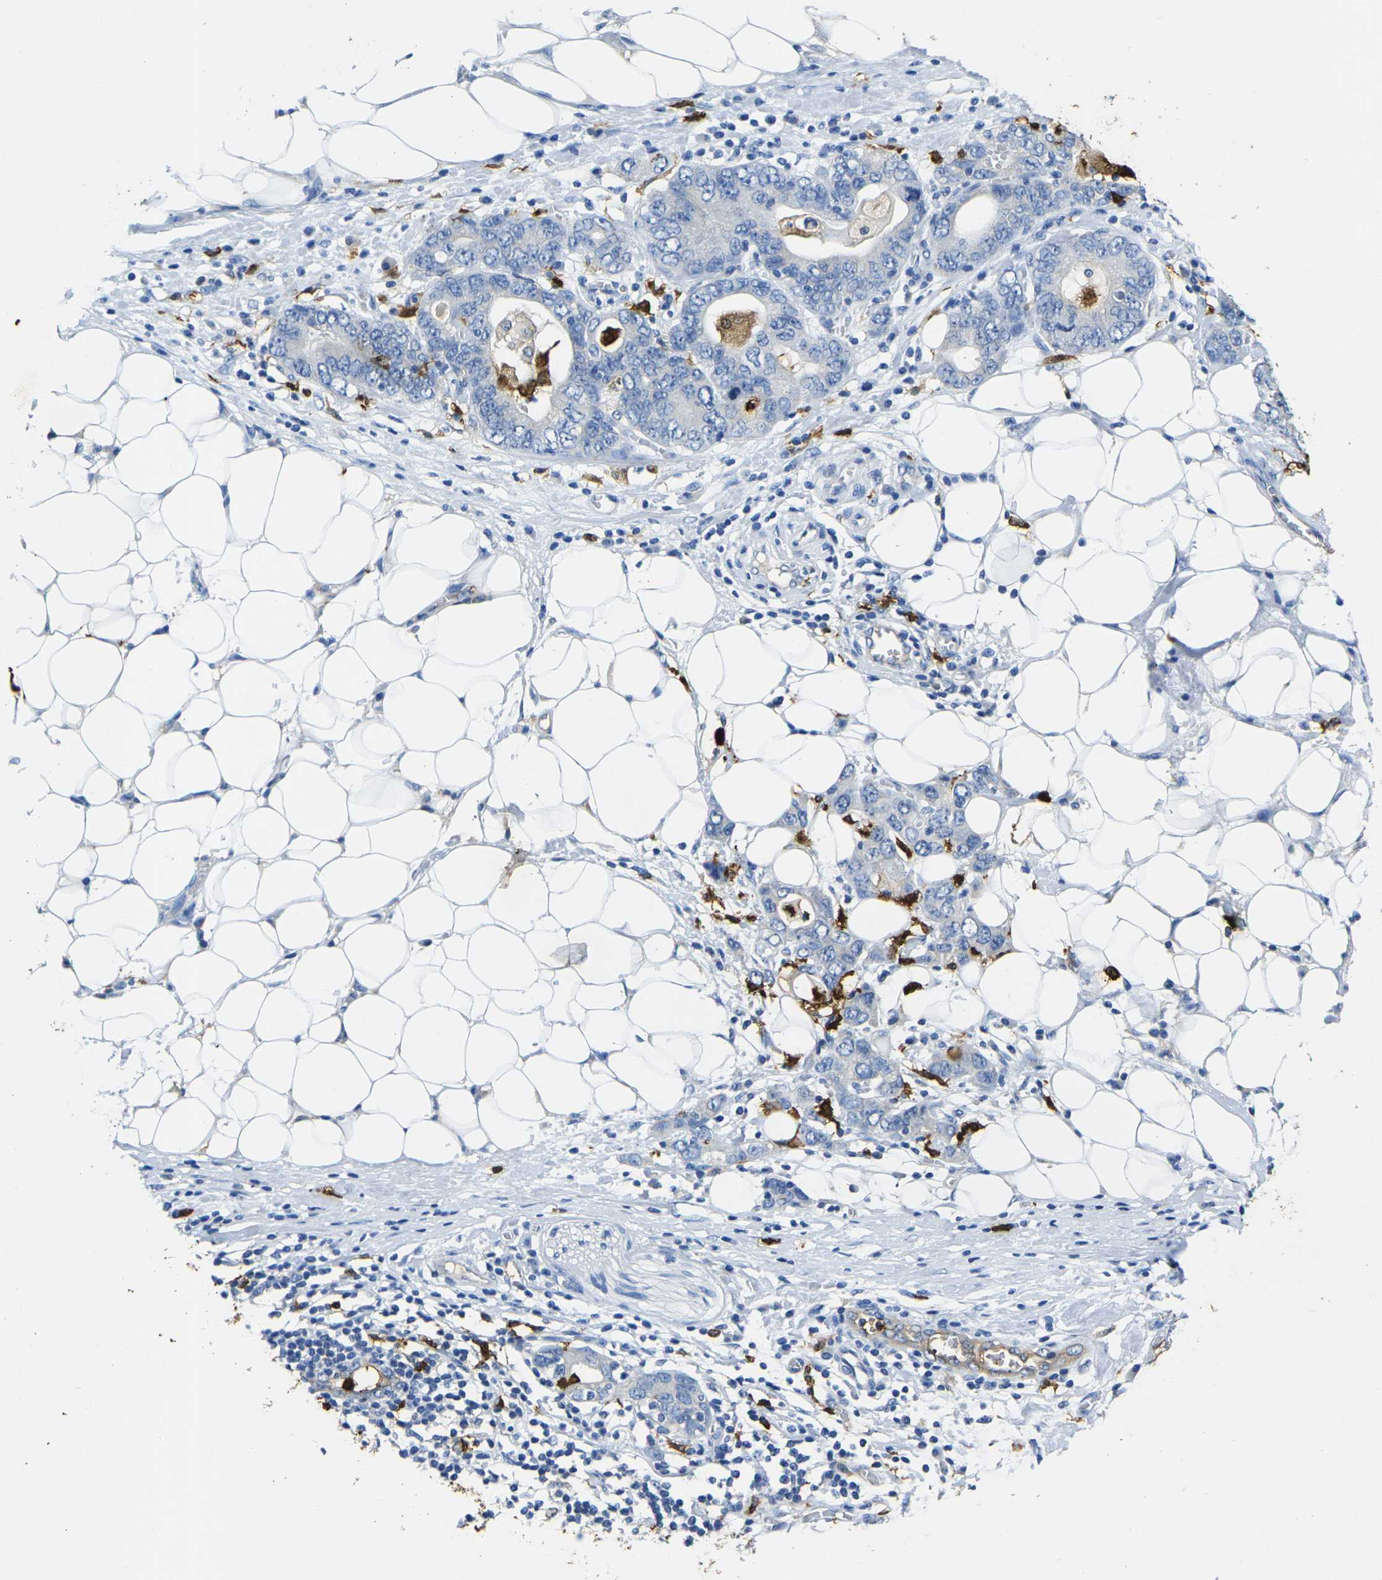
{"staining": {"intensity": "negative", "quantity": "none", "location": "none"}, "tissue": "stomach cancer", "cell_type": "Tumor cells", "image_type": "cancer", "snomed": [{"axis": "morphology", "description": "Adenocarcinoma, NOS"}, {"axis": "topography", "description": "Stomach, lower"}], "caption": "Immunohistochemistry (IHC) image of neoplastic tissue: stomach cancer (adenocarcinoma) stained with DAB (3,3'-diaminobenzidine) demonstrates no significant protein staining in tumor cells.", "gene": "S100A9", "patient": {"sex": "female", "age": 93}}